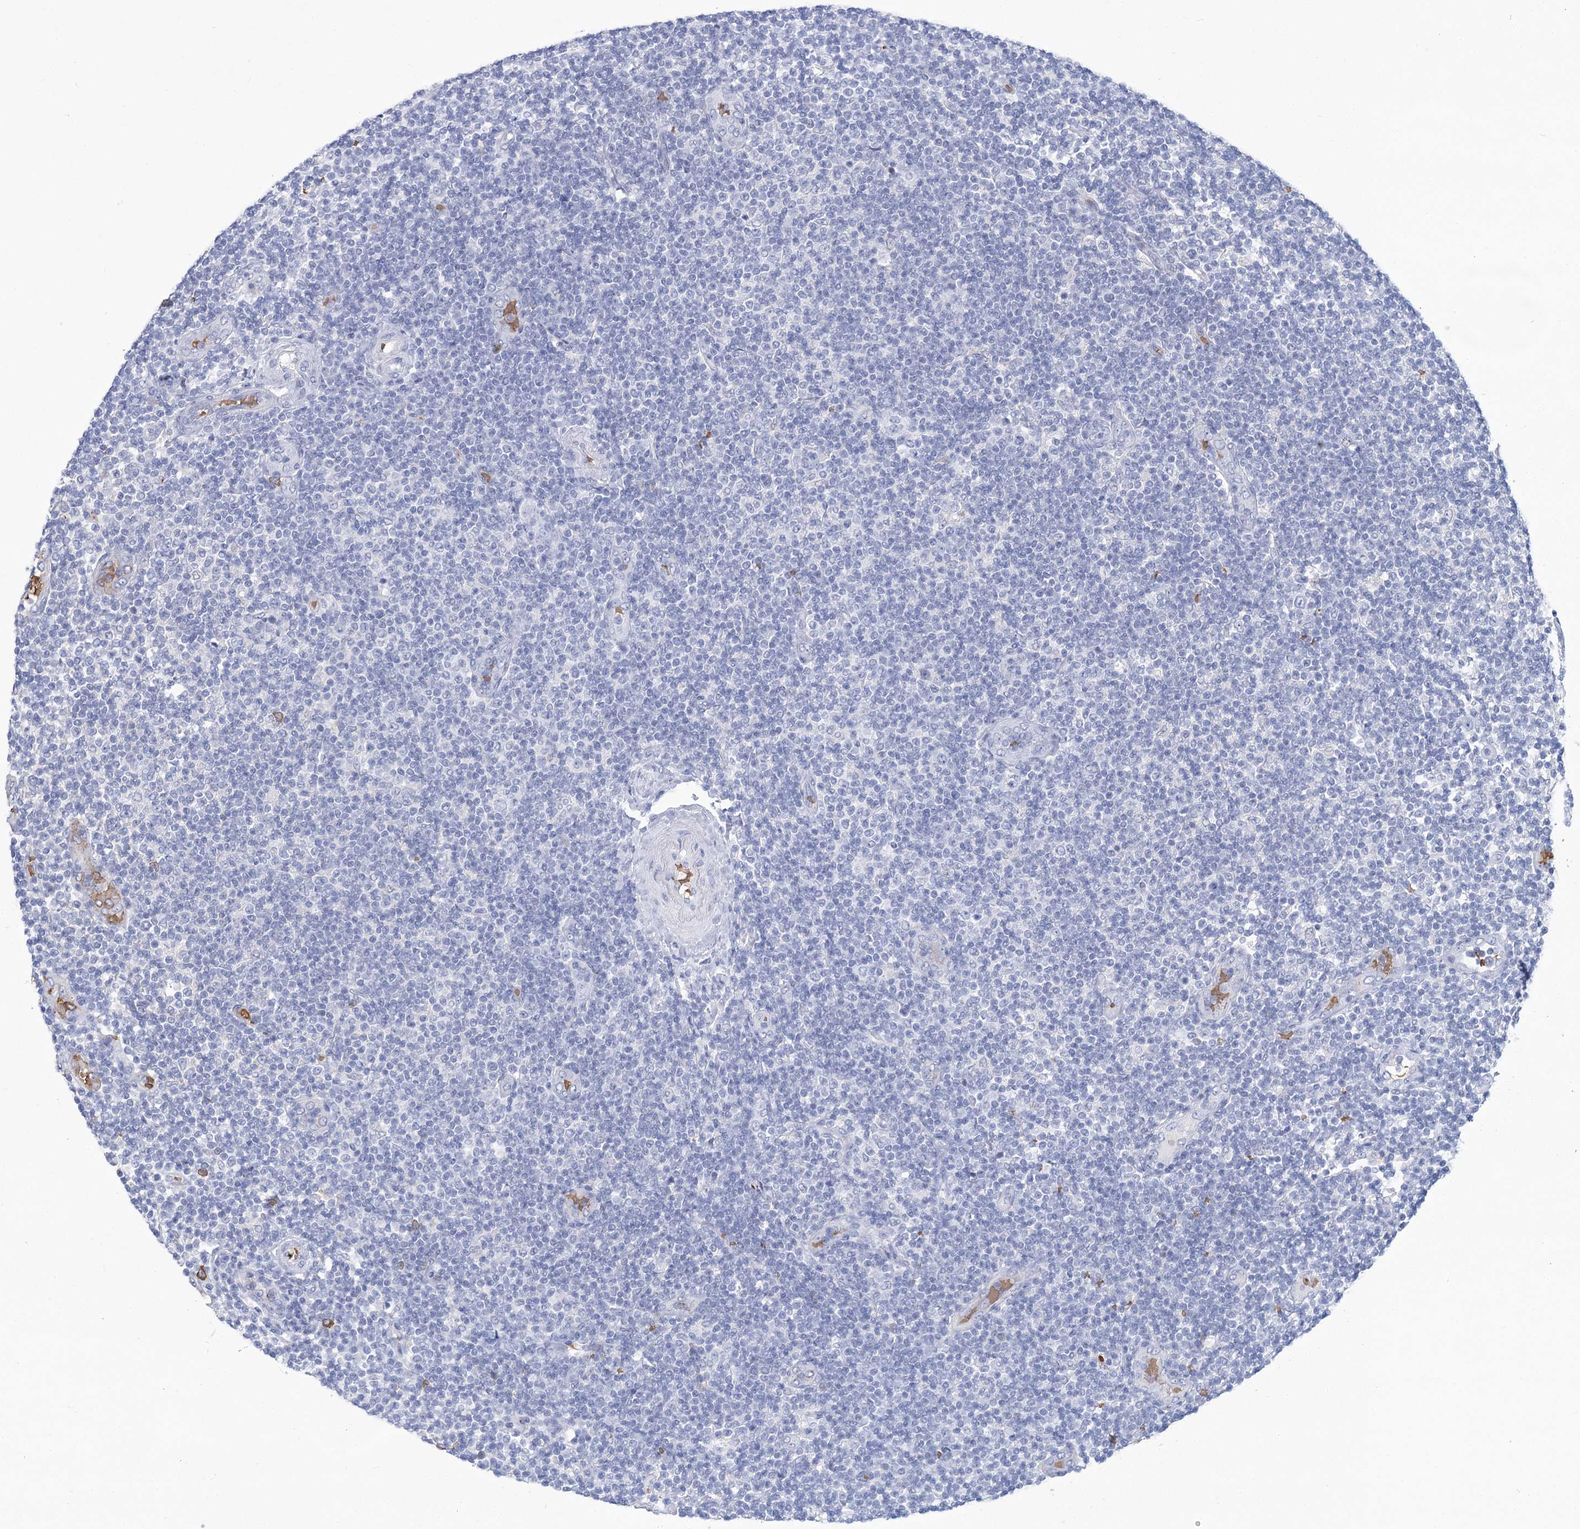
{"staining": {"intensity": "negative", "quantity": "none", "location": "none"}, "tissue": "lymphoma", "cell_type": "Tumor cells", "image_type": "cancer", "snomed": [{"axis": "morphology", "description": "Malignant lymphoma, non-Hodgkin's type, Low grade"}, {"axis": "topography", "description": "Lymph node"}], "caption": "Immunohistochemistry image of human lymphoma stained for a protein (brown), which shows no positivity in tumor cells.", "gene": "HBA1", "patient": {"sex": "male", "age": 83}}